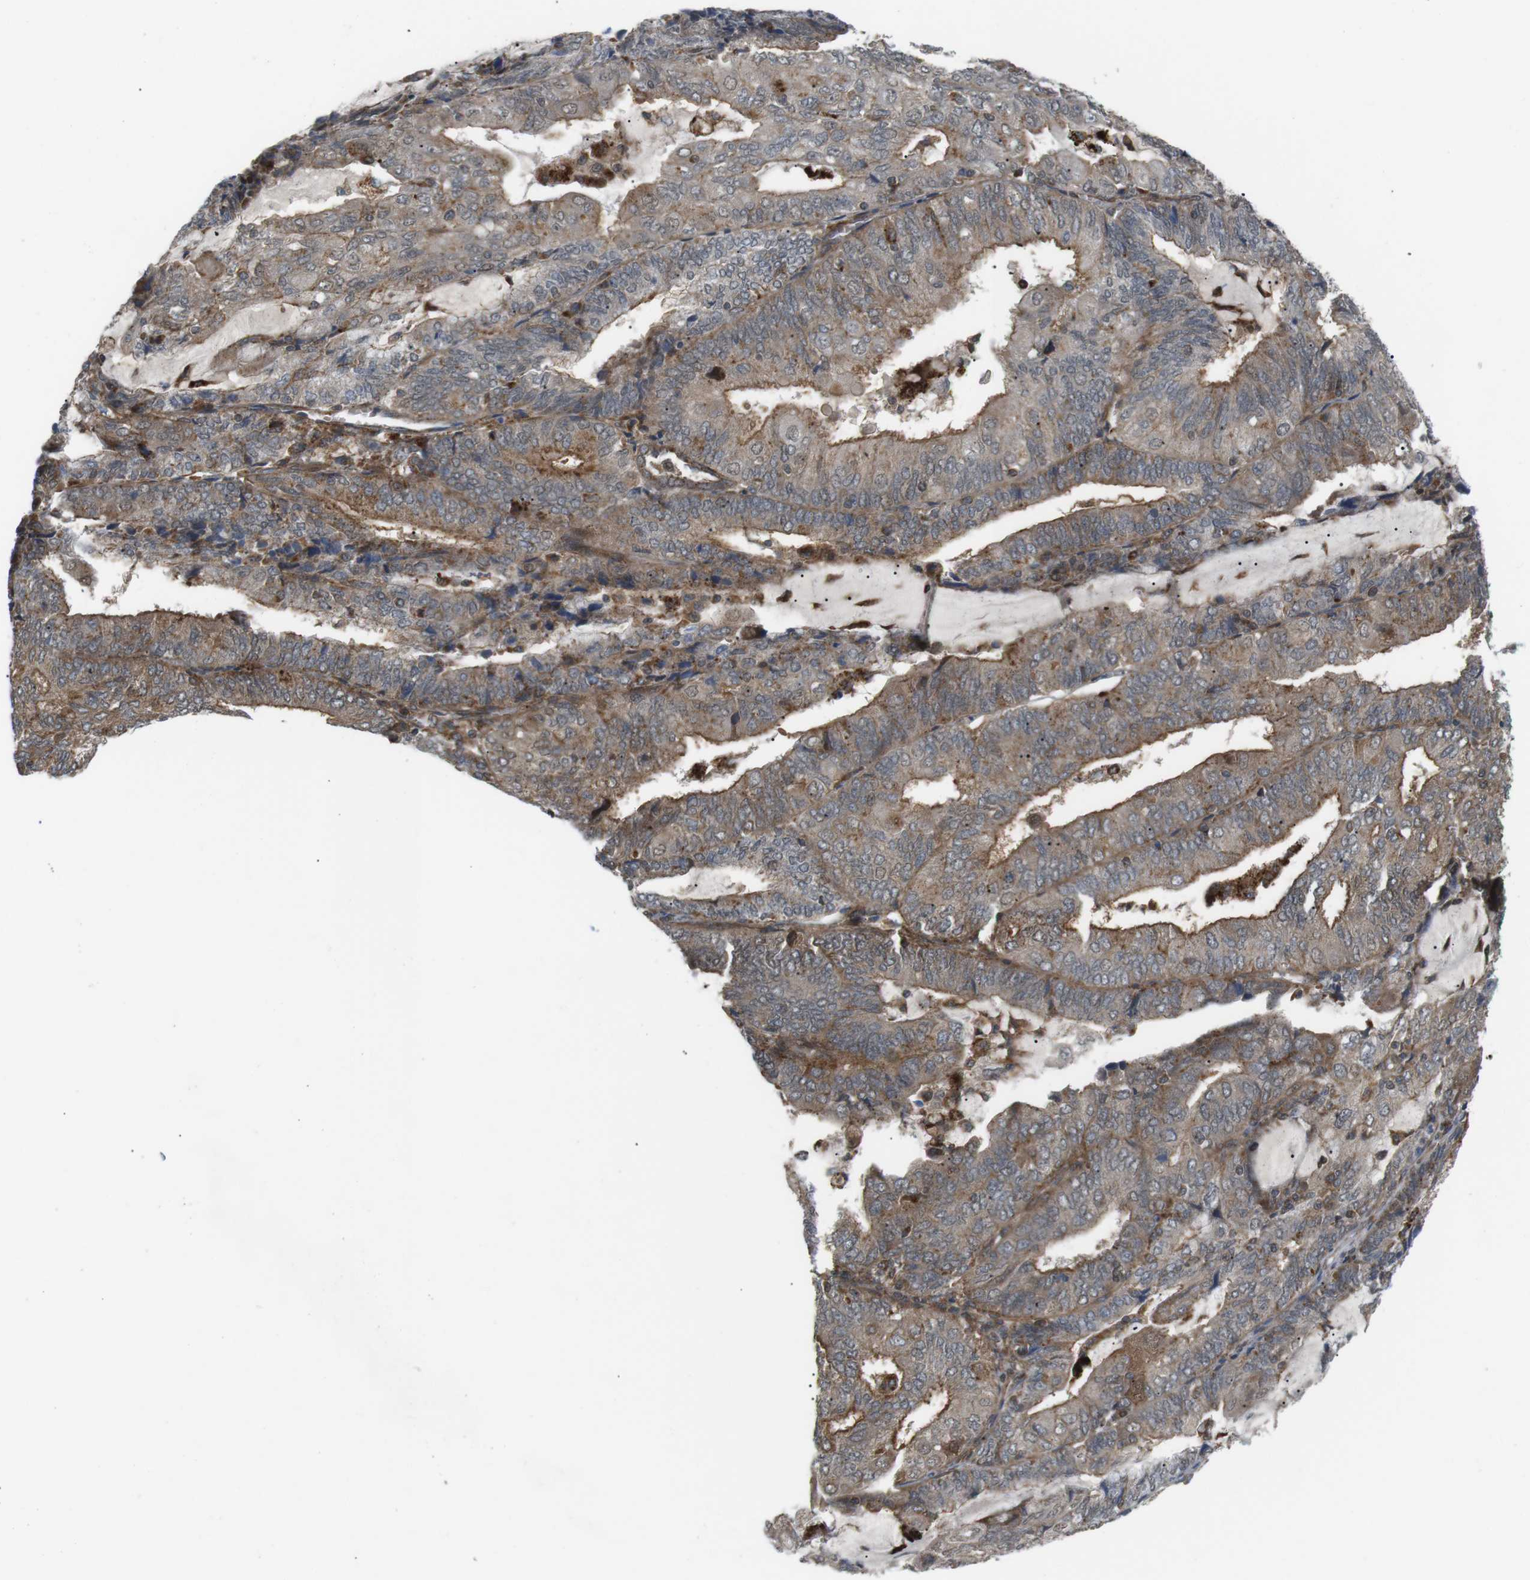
{"staining": {"intensity": "moderate", "quantity": ">75%", "location": "cytoplasmic/membranous"}, "tissue": "endometrial cancer", "cell_type": "Tumor cells", "image_type": "cancer", "snomed": [{"axis": "morphology", "description": "Adenocarcinoma, NOS"}, {"axis": "topography", "description": "Endometrium"}], "caption": "Immunohistochemical staining of human adenocarcinoma (endometrial) exhibits moderate cytoplasmic/membranous protein expression in approximately >75% of tumor cells.", "gene": "KANK2", "patient": {"sex": "female", "age": 81}}